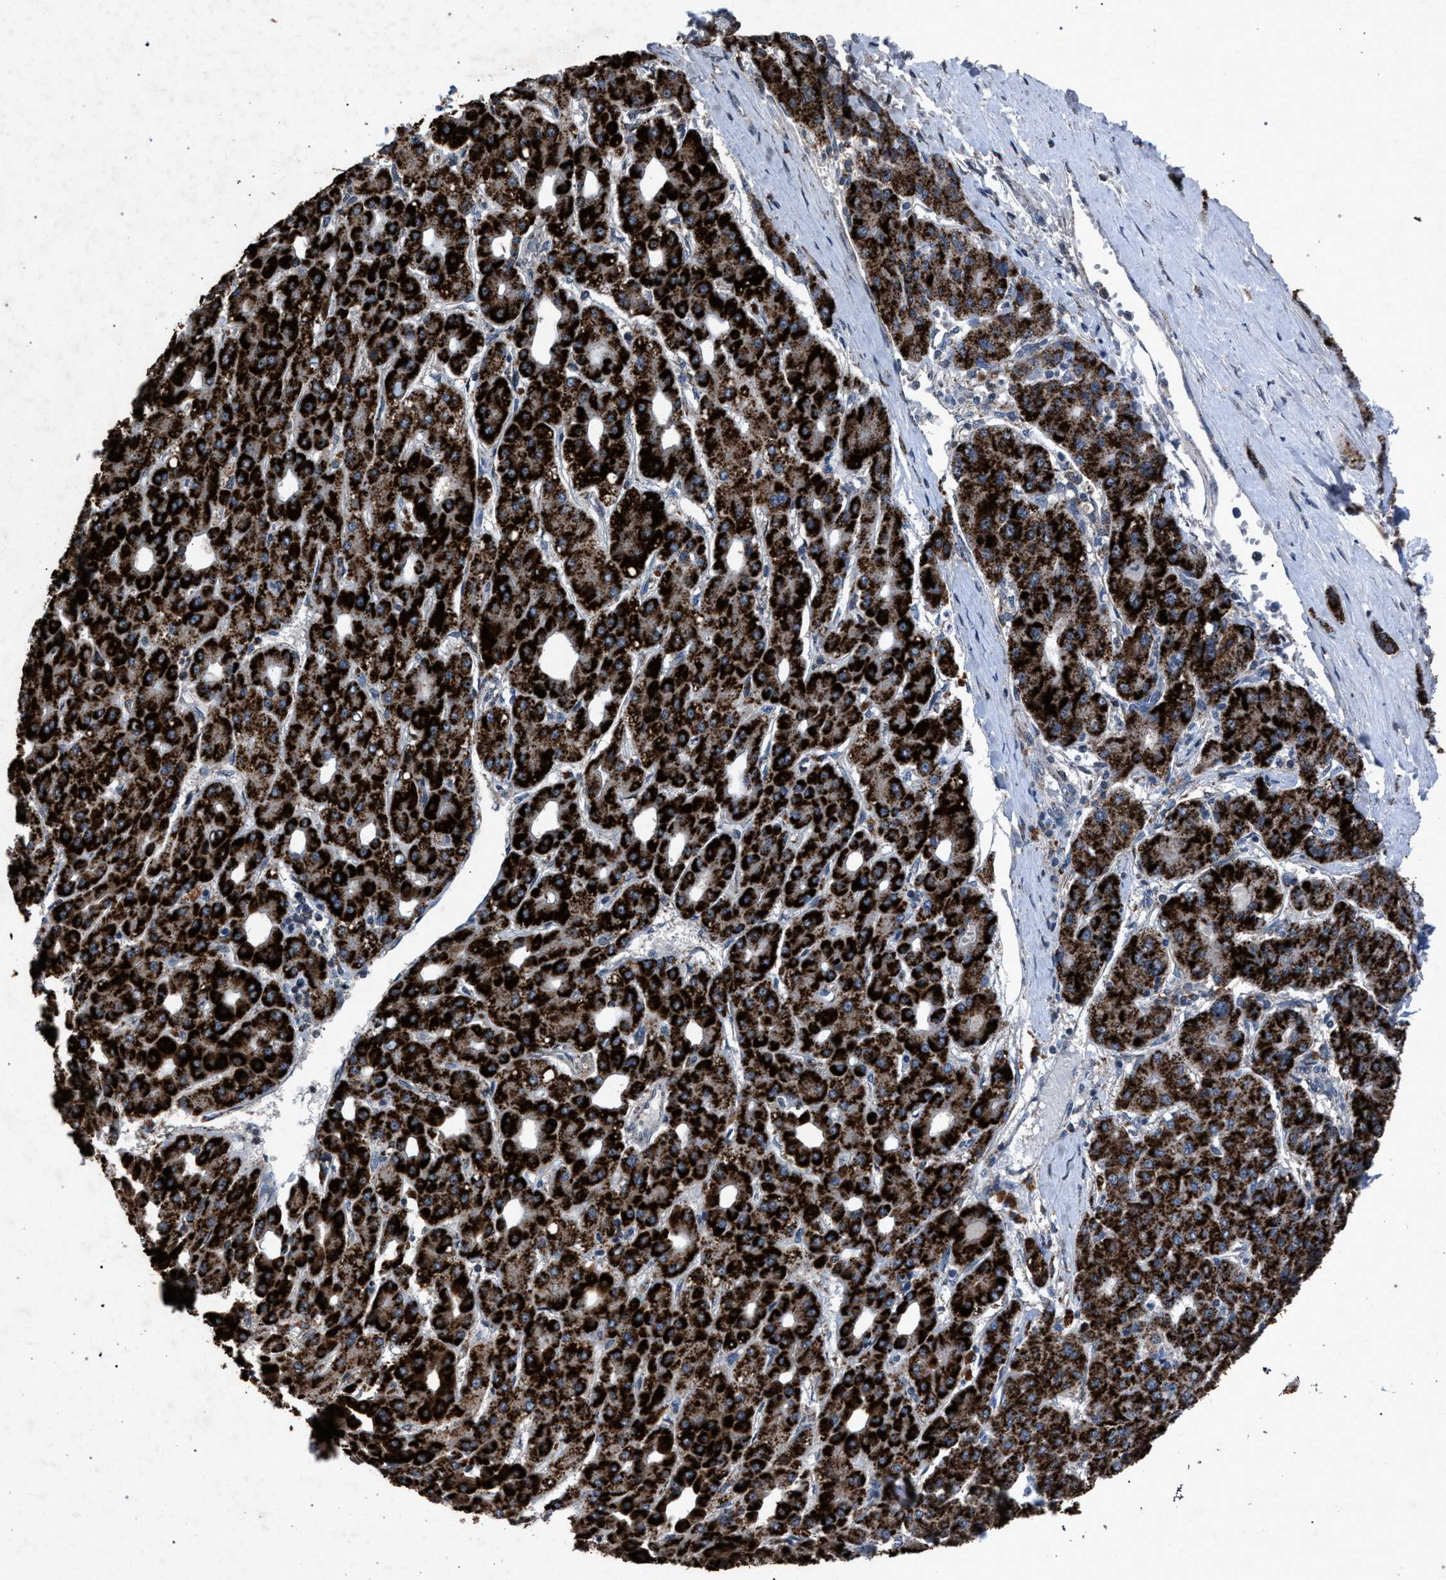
{"staining": {"intensity": "strong", "quantity": ">75%", "location": "cytoplasmic/membranous"}, "tissue": "liver cancer", "cell_type": "Tumor cells", "image_type": "cancer", "snomed": [{"axis": "morphology", "description": "Carcinoma, Hepatocellular, NOS"}, {"axis": "topography", "description": "Liver"}], "caption": "Immunohistochemical staining of liver cancer (hepatocellular carcinoma) displays high levels of strong cytoplasmic/membranous protein positivity in about >75% of tumor cells.", "gene": "HSD17B4", "patient": {"sex": "male", "age": 65}}